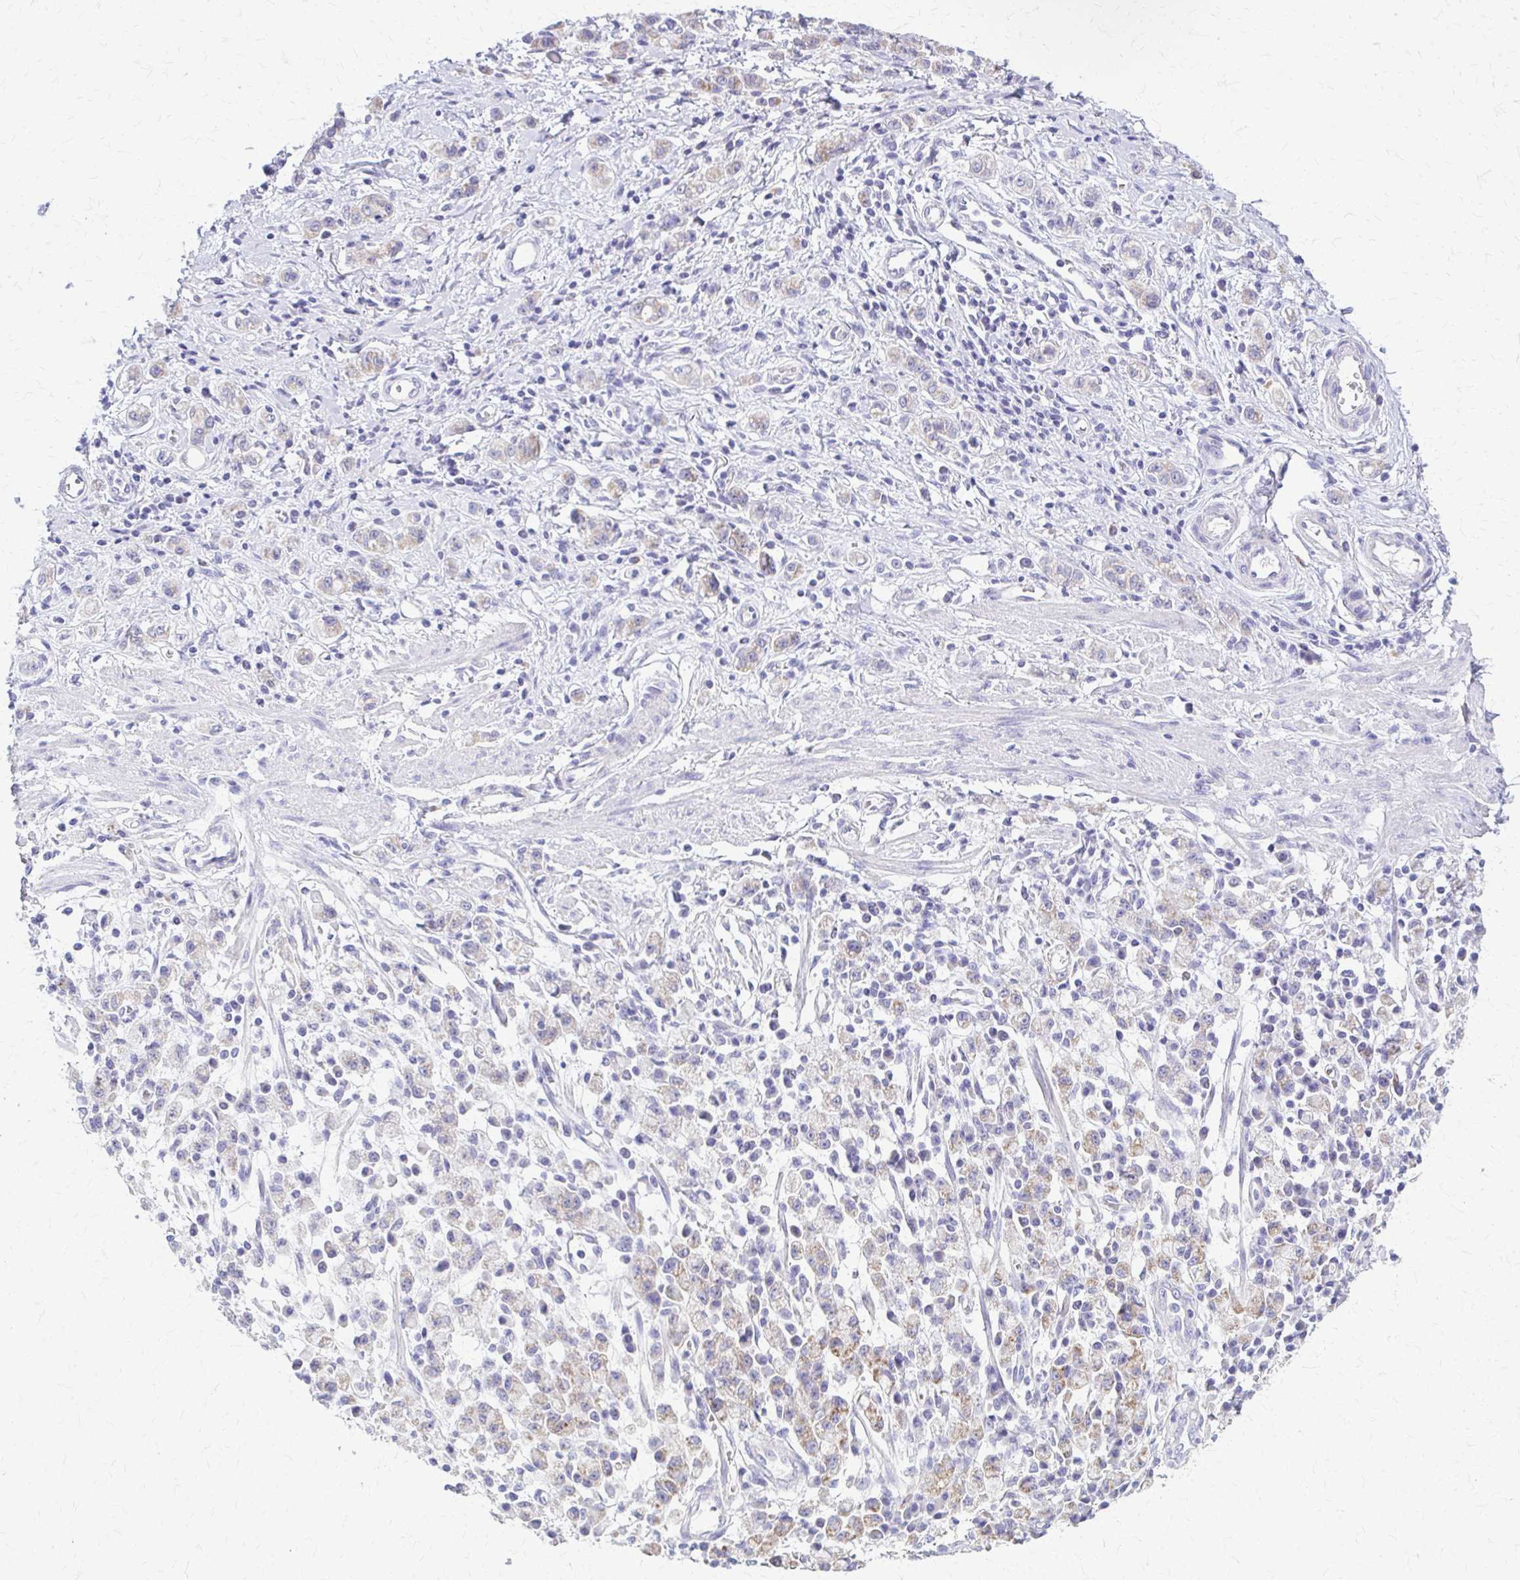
{"staining": {"intensity": "weak", "quantity": "25%-75%", "location": "cytoplasmic/membranous"}, "tissue": "stomach cancer", "cell_type": "Tumor cells", "image_type": "cancer", "snomed": [{"axis": "morphology", "description": "Adenocarcinoma, NOS"}, {"axis": "topography", "description": "Stomach"}], "caption": "This is a photomicrograph of immunohistochemistry (IHC) staining of stomach adenocarcinoma, which shows weak staining in the cytoplasmic/membranous of tumor cells.", "gene": "SAMD13", "patient": {"sex": "male", "age": 77}}